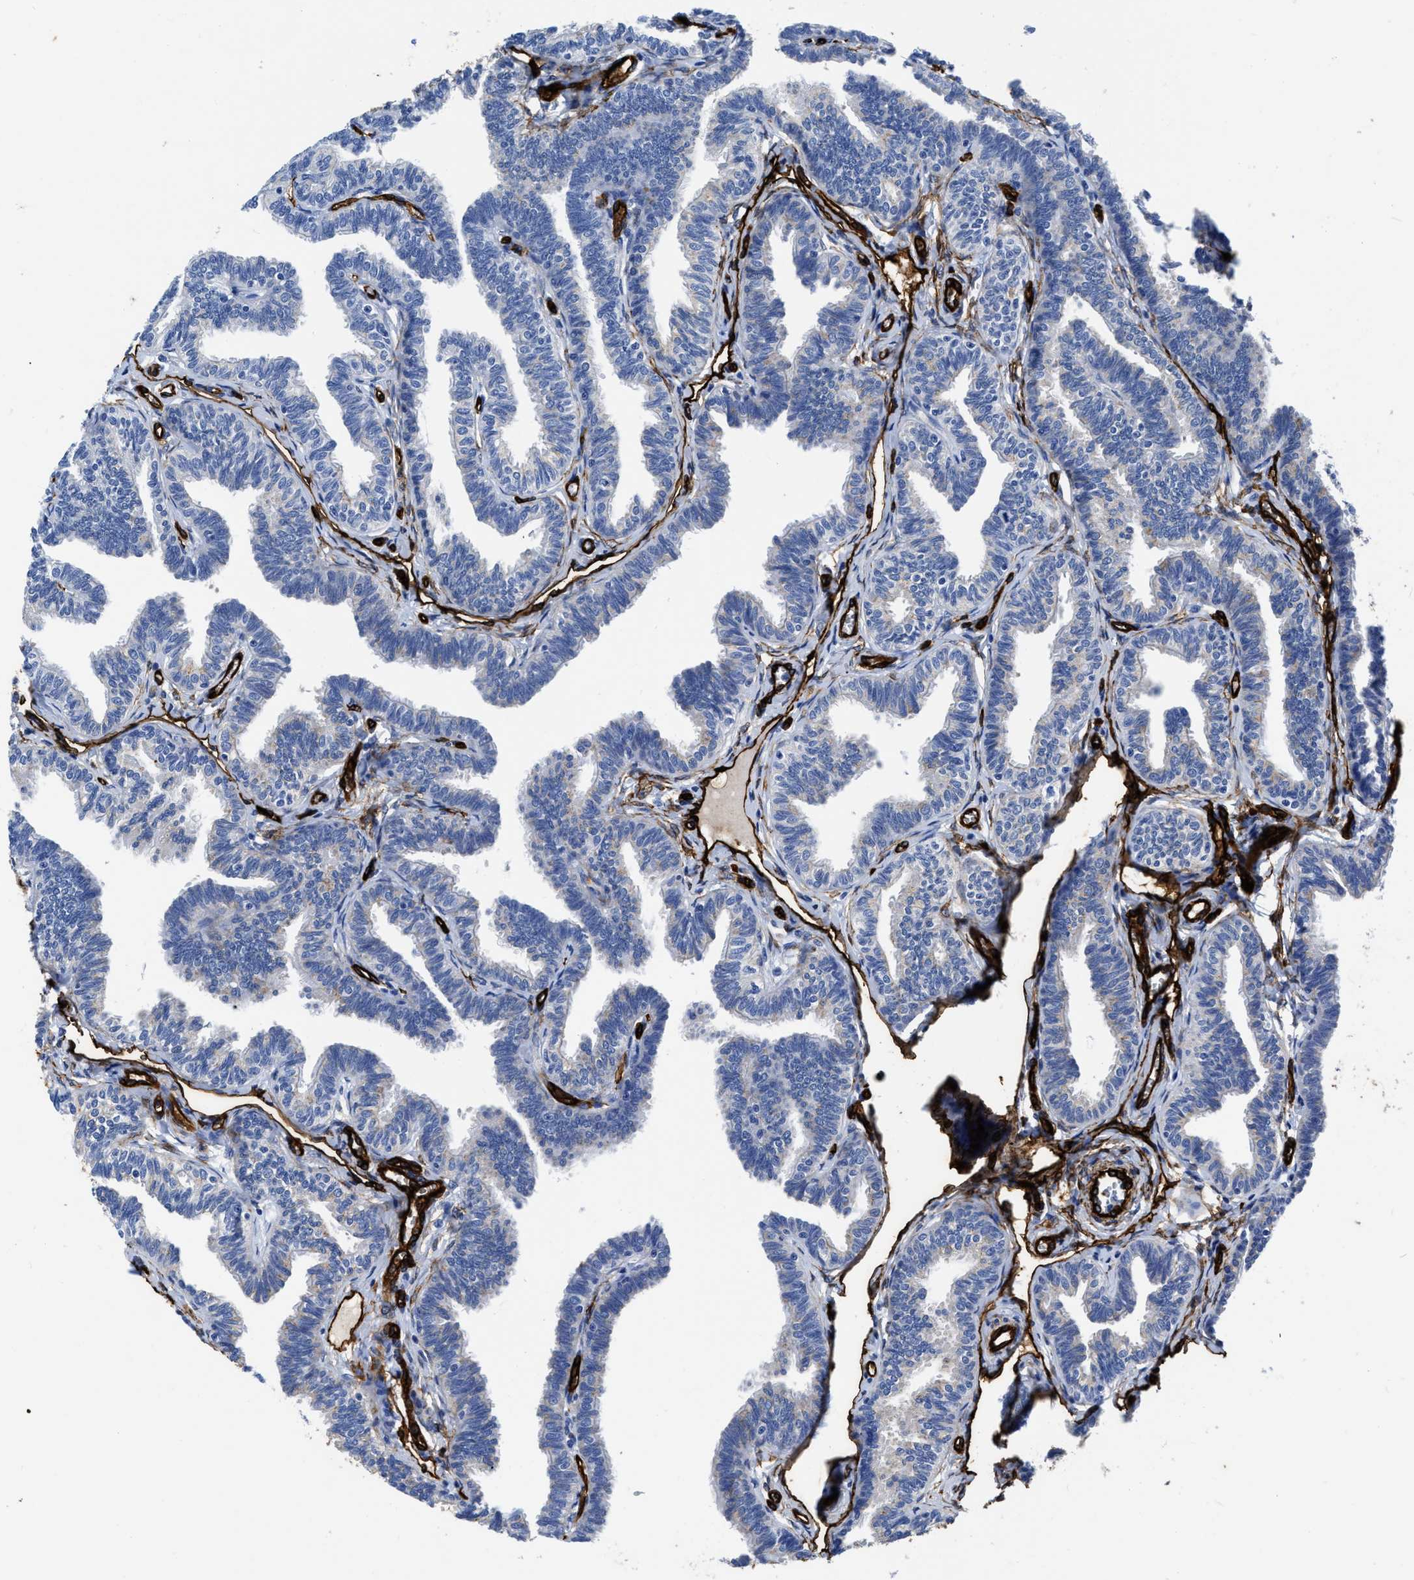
{"staining": {"intensity": "negative", "quantity": "none", "location": "none"}, "tissue": "fallopian tube", "cell_type": "Glandular cells", "image_type": "normal", "snomed": [{"axis": "morphology", "description": "Normal tissue, NOS"}, {"axis": "topography", "description": "Fallopian tube"}, {"axis": "topography", "description": "Ovary"}], "caption": "Immunohistochemical staining of unremarkable fallopian tube shows no significant positivity in glandular cells.", "gene": "TVP23B", "patient": {"sex": "female", "age": 23}}